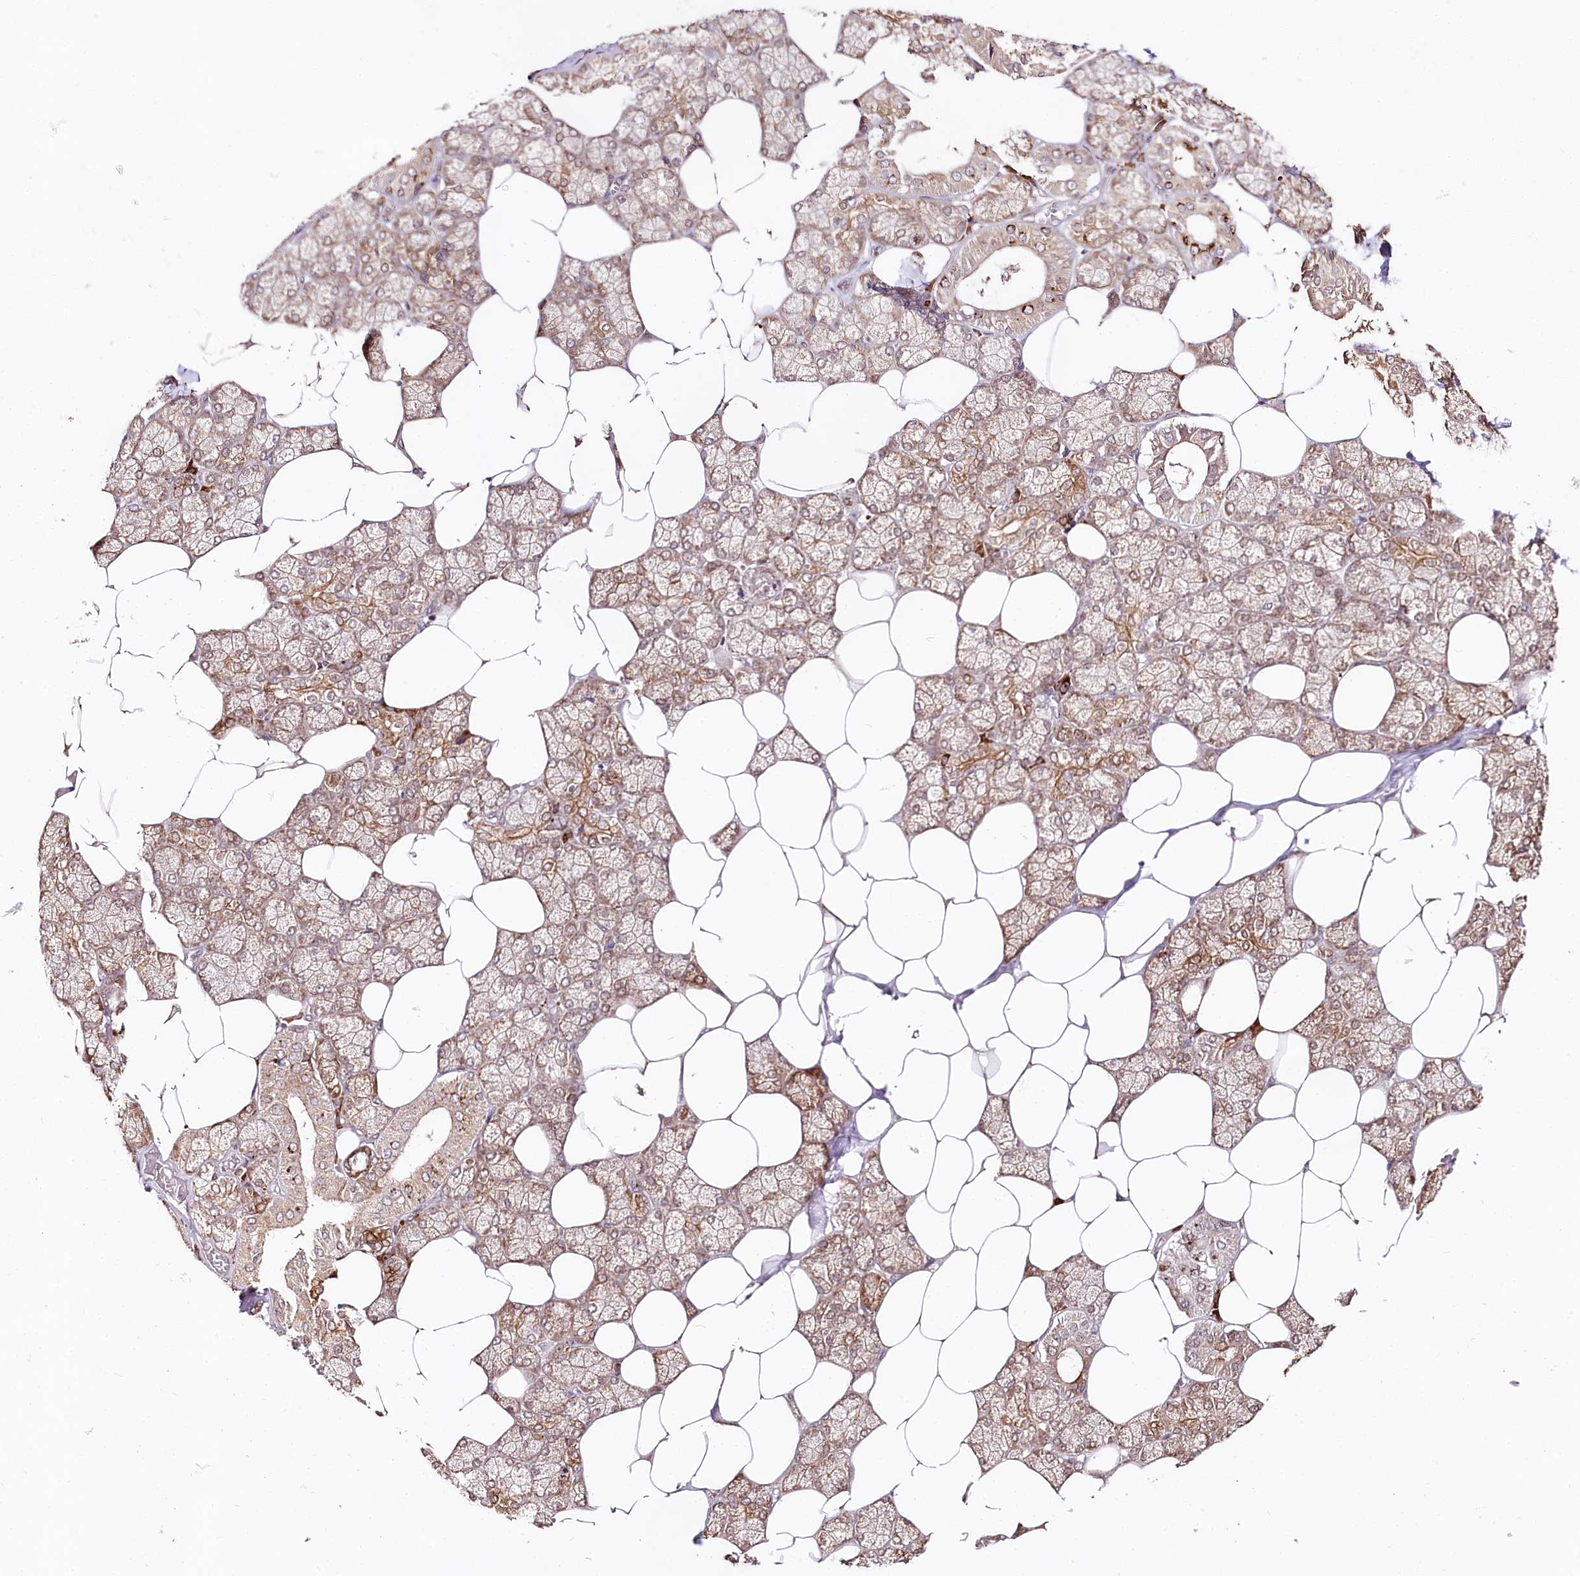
{"staining": {"intensity": "moderate", "quantity": ">75%", "location": "cytoplasmic/membranous,nuclear"}, "tissue": "salivary gland", "cell_type": "Glandular cells", "image_type": "normal", "snomed": [{"axis": "morphology", "description": "Normal tissue, NOS"}, {"axis": "topography", "description": "Salivary gland"}], "caption": "Salivary gland stained with IHC shows moderate cytoplasmic/membranous,nuclear positivity in approximately >75% of glandular cells. (DAB (3,3'-diaminobenzidine) IHC, brown staining for protein, blue staining for nuclei).", "gene": "CNPY2", "patient": {"sex": "male", "age": 62}}